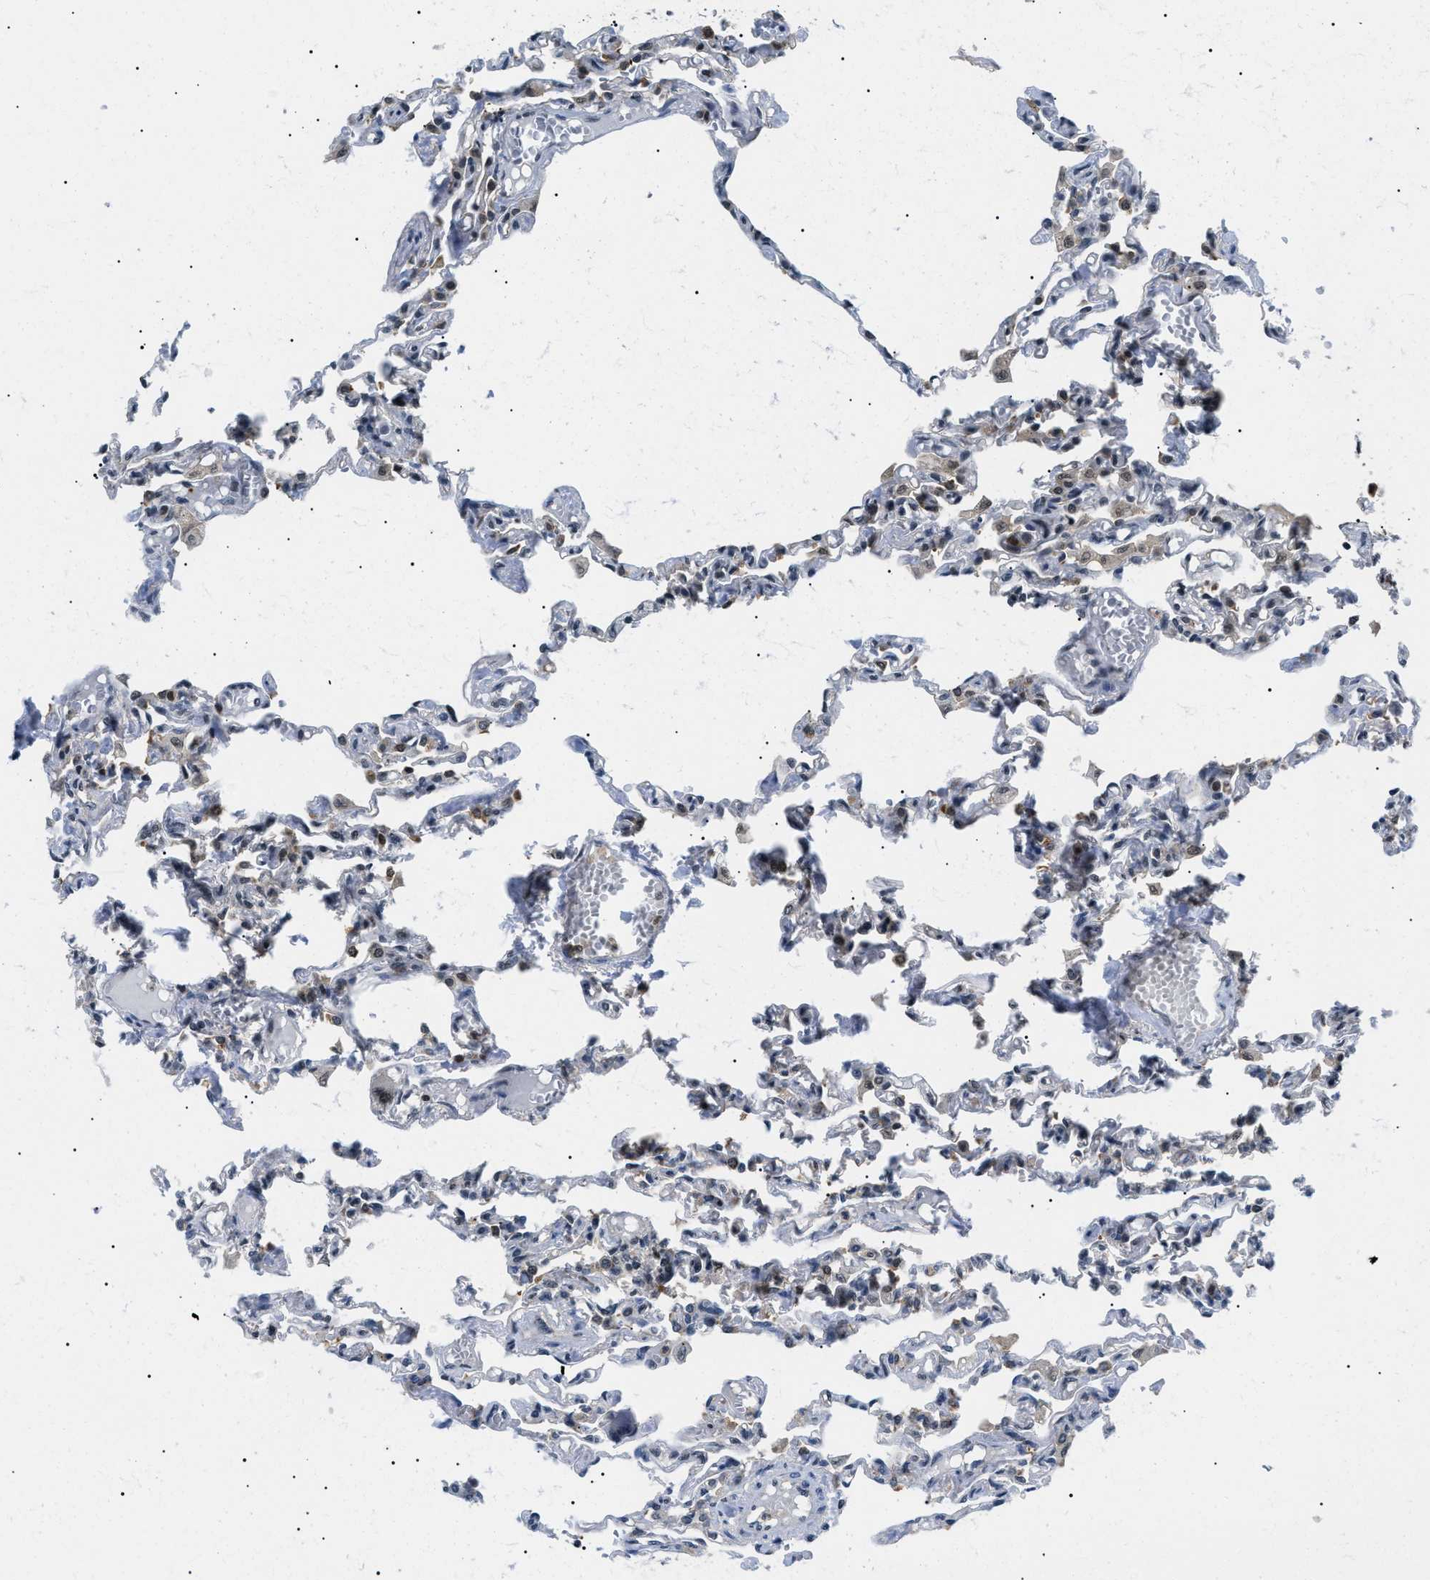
{"staining": {"intensity": "weak", "quantity": "<25%", "location": "nuclear"}, "tissue": "lung", "cell_type": "Alveolar cells", "image_type": "normal", "snomed": [{"axis": "morphology", "description": "Normal tissue, NOS"}, {"axis": "topography", "description": "Lung"}], "caption": "The histopathology image demonstrates no significant positivity in alveolar cells of lung.", "gene": "RBM15", "patient": {"sex": "male", "age": 21}}